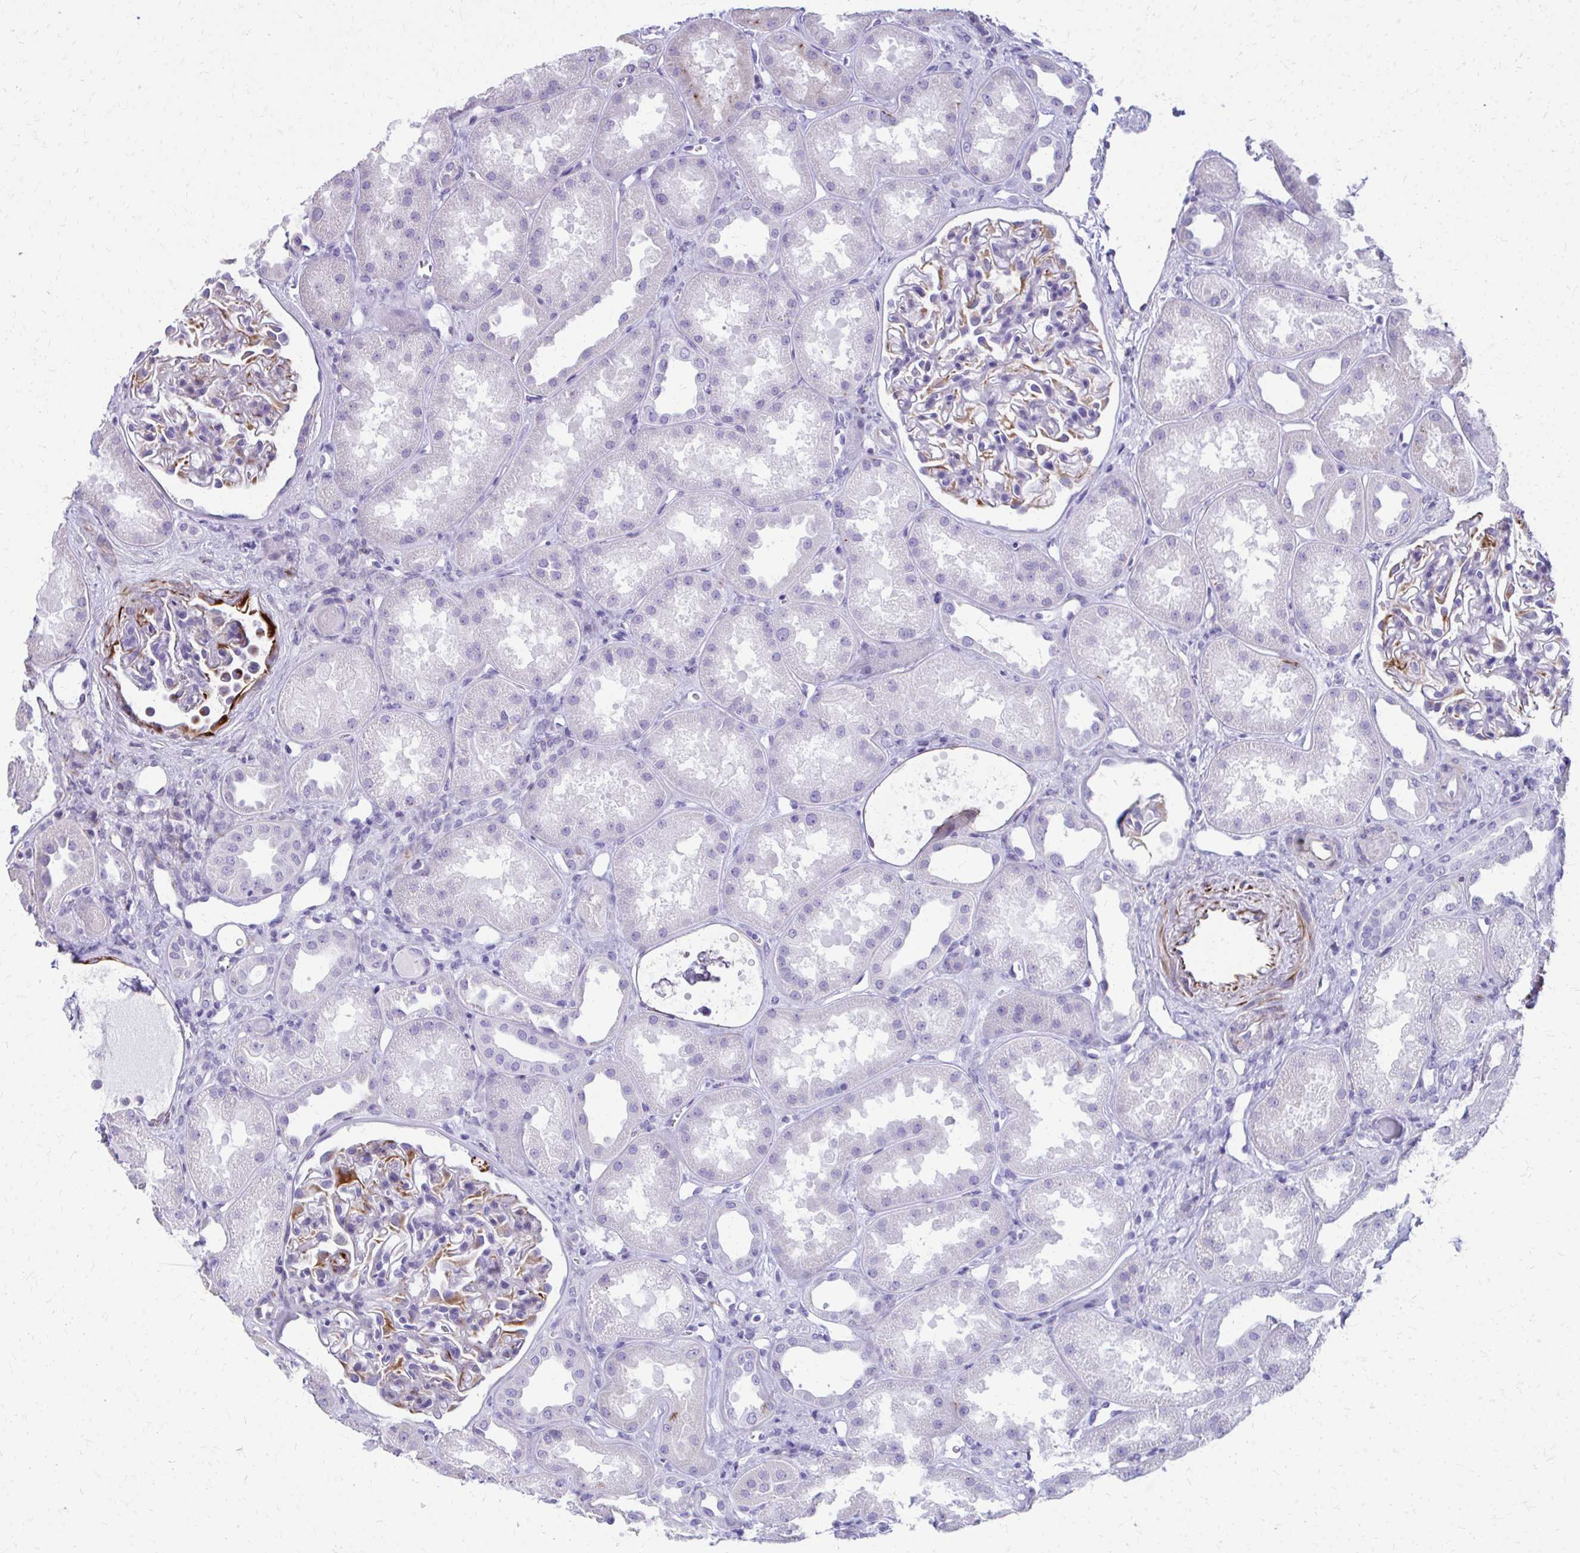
{"staining": {"intensity": "moderate", "quantity": "<25%", "location": "cytoplasmic/membranous"}, "tissue": "kidney", "cell_type": "Cells in glomeruli", "image_type": "normal", "snomed": [{"axis": "morphology", "description": "Normal tissue, NOS"}, {"axis": "topography", "description": "Kidney"}], "caption": "IHC micrograph of normal kidney: kidney stained using immunohistochemistry reveals low levels of moderate protein expression localized specifically in the cytoplasmic/membranous of cells in glomeruli, appearing as a cytoplasmic/membranous brown color.", "gene": "TRIM6", "patient": {"sex": "male", "age": 61}}